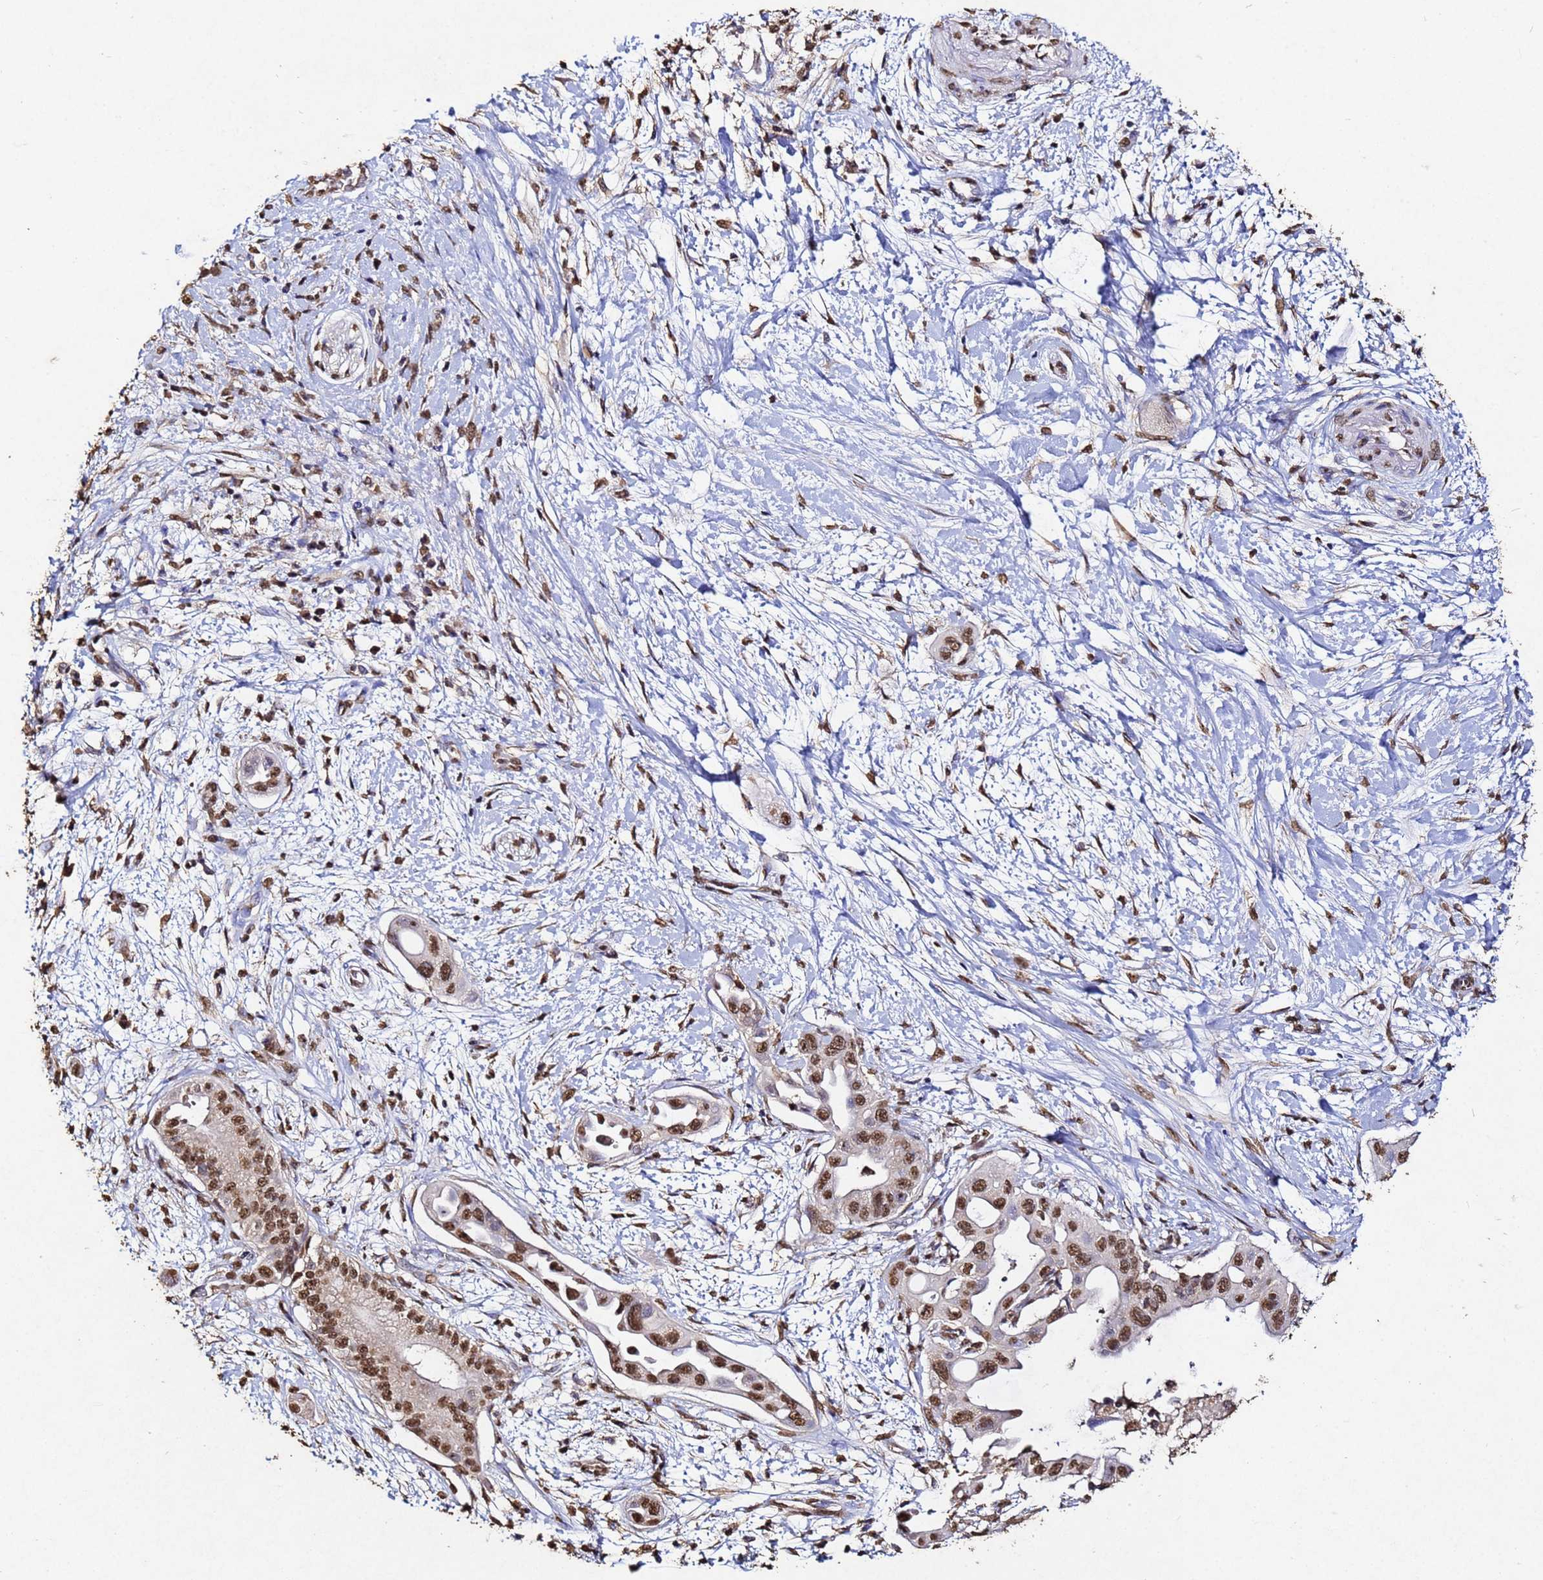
{"staining": {"intensity": "moderate", "quantity": ">75%", "location": "nuclear"}, "tissue": "pancreatic cancer", "cell_type": "Tumor cells", "image_type": "cancer", "snomed": [{"axis": "morphology", "description": "Adenocarcinoma, NOS"}, {"axis": "topography", "description": "Pancreas"}], "caption": "Tumor cells exhibit medium levels of moderate nuclear staining in about >75% of cells in human pancreatic cancer (adenocarcinoma).", "gene": "MYOCD", "patient": {"sex": "male", "age": 68}}